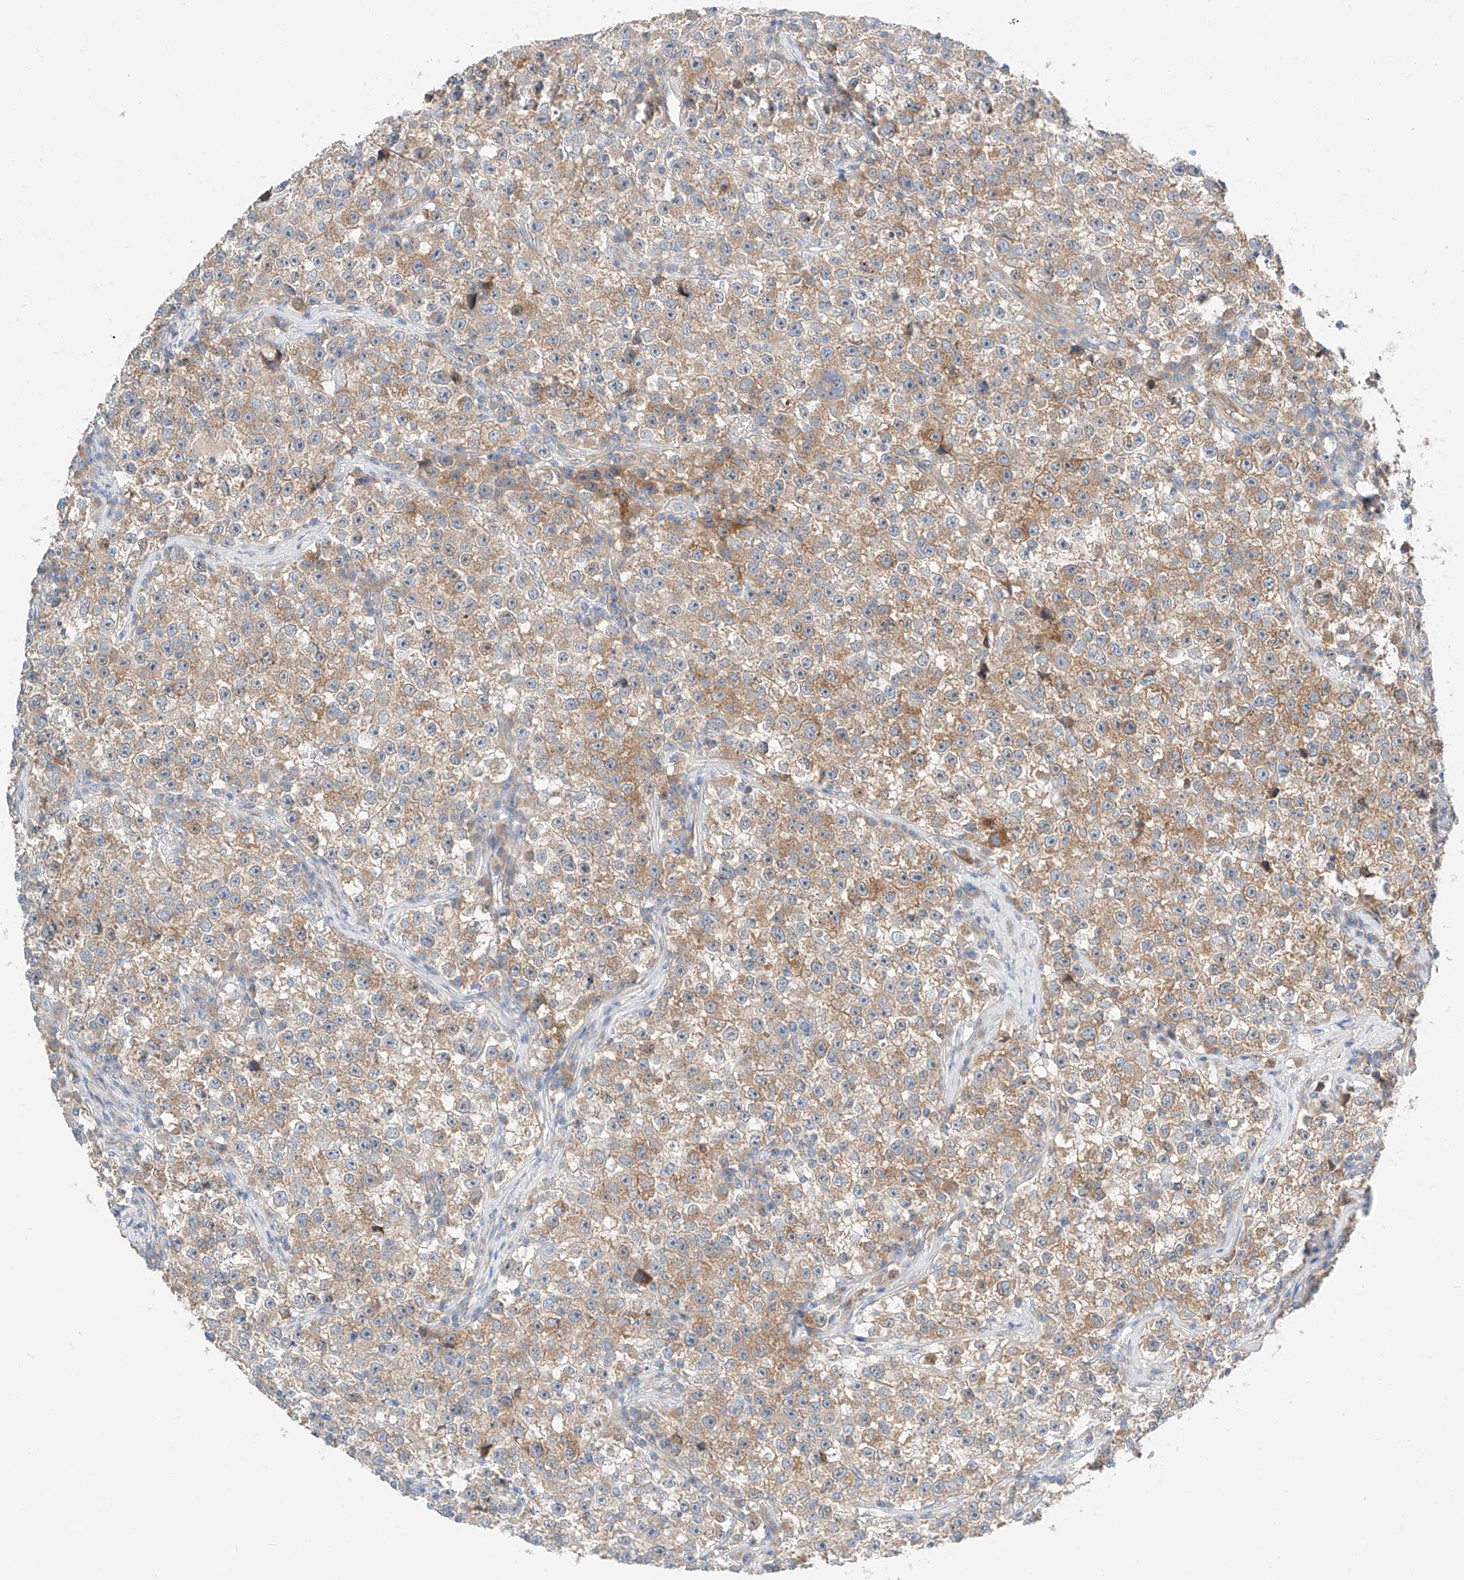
{"staining": {"intensity": "moderate", "quantity": ">75%", "location": "cytoplasmic/membranous"}, "tissue": "testis cancer", "cell_type": "Tumor cells", "image_type": "cancer", "snomed": [{"axis": "morphology", "description": "Seminoma, NOS"}, {"axis": "topography", "description": "Testis"}], "caption": "Tumor cells reveal medium levels of moderate cytoplasmic/membranous expression in approximately >75% of cells in human testis seminoma.", "gene": "RUSC1", "patient": {"sex": "male", "age": 22}}